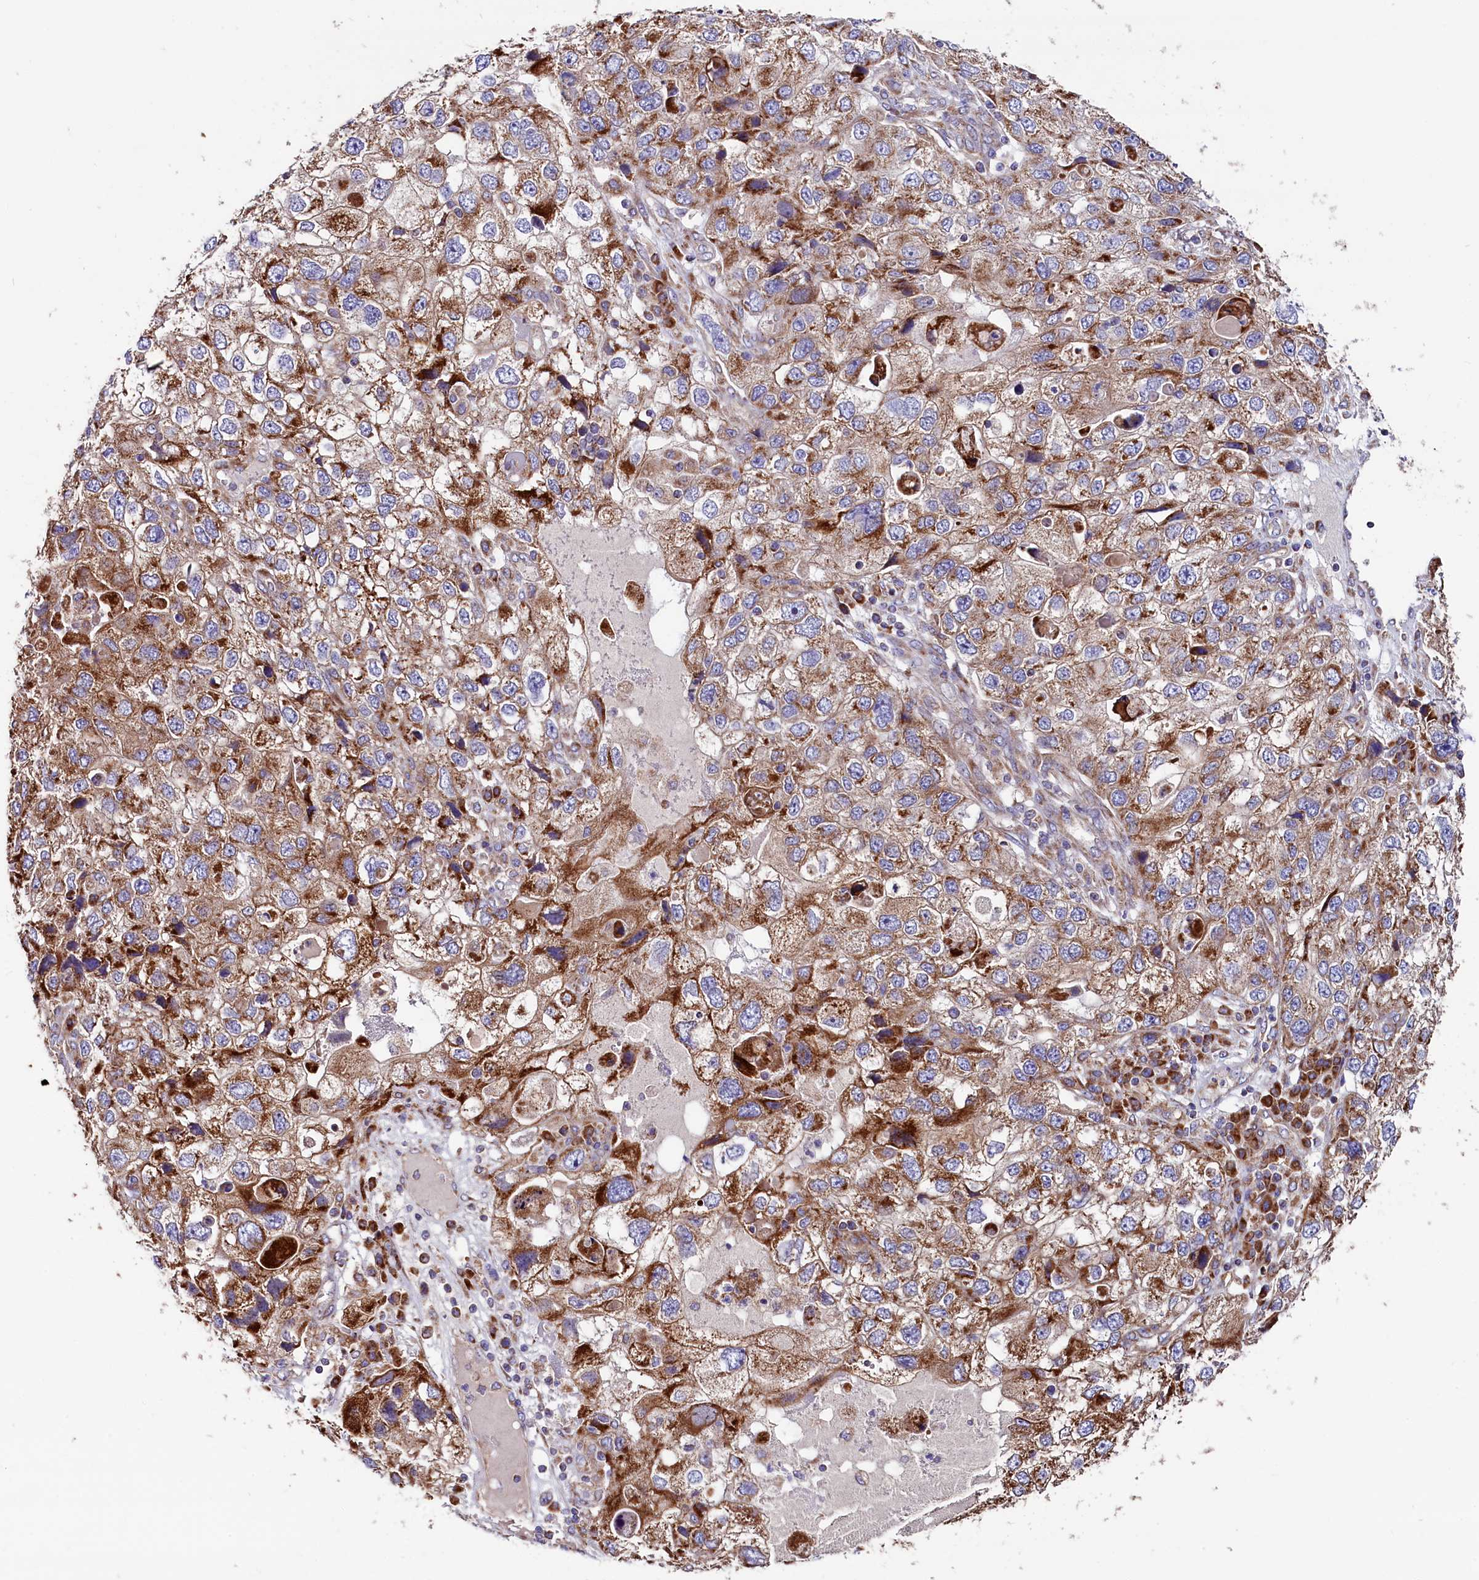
{"staining": {"intensity": "strong", "quantity": ">75%", "location": "cytoplasmic/membranous"}, "tissue": "endometrial cancer", "cell_type": "Tumor cells", "image_type": "cancer", "snomed": [{"axis": "morphology", "description": "Adenocarcinoma, NOS"}, {"axis": "topography", "description": "Endometrium"}], "caption": "A micrograph of human endometrial cancer (adenocarcinoma) stained for a protein exhibits strong cytoplasmic/membranous brown staining in tumor cells.", "gene": "ZSWIM1", "patient": {"sex": "female", "age": 49}}